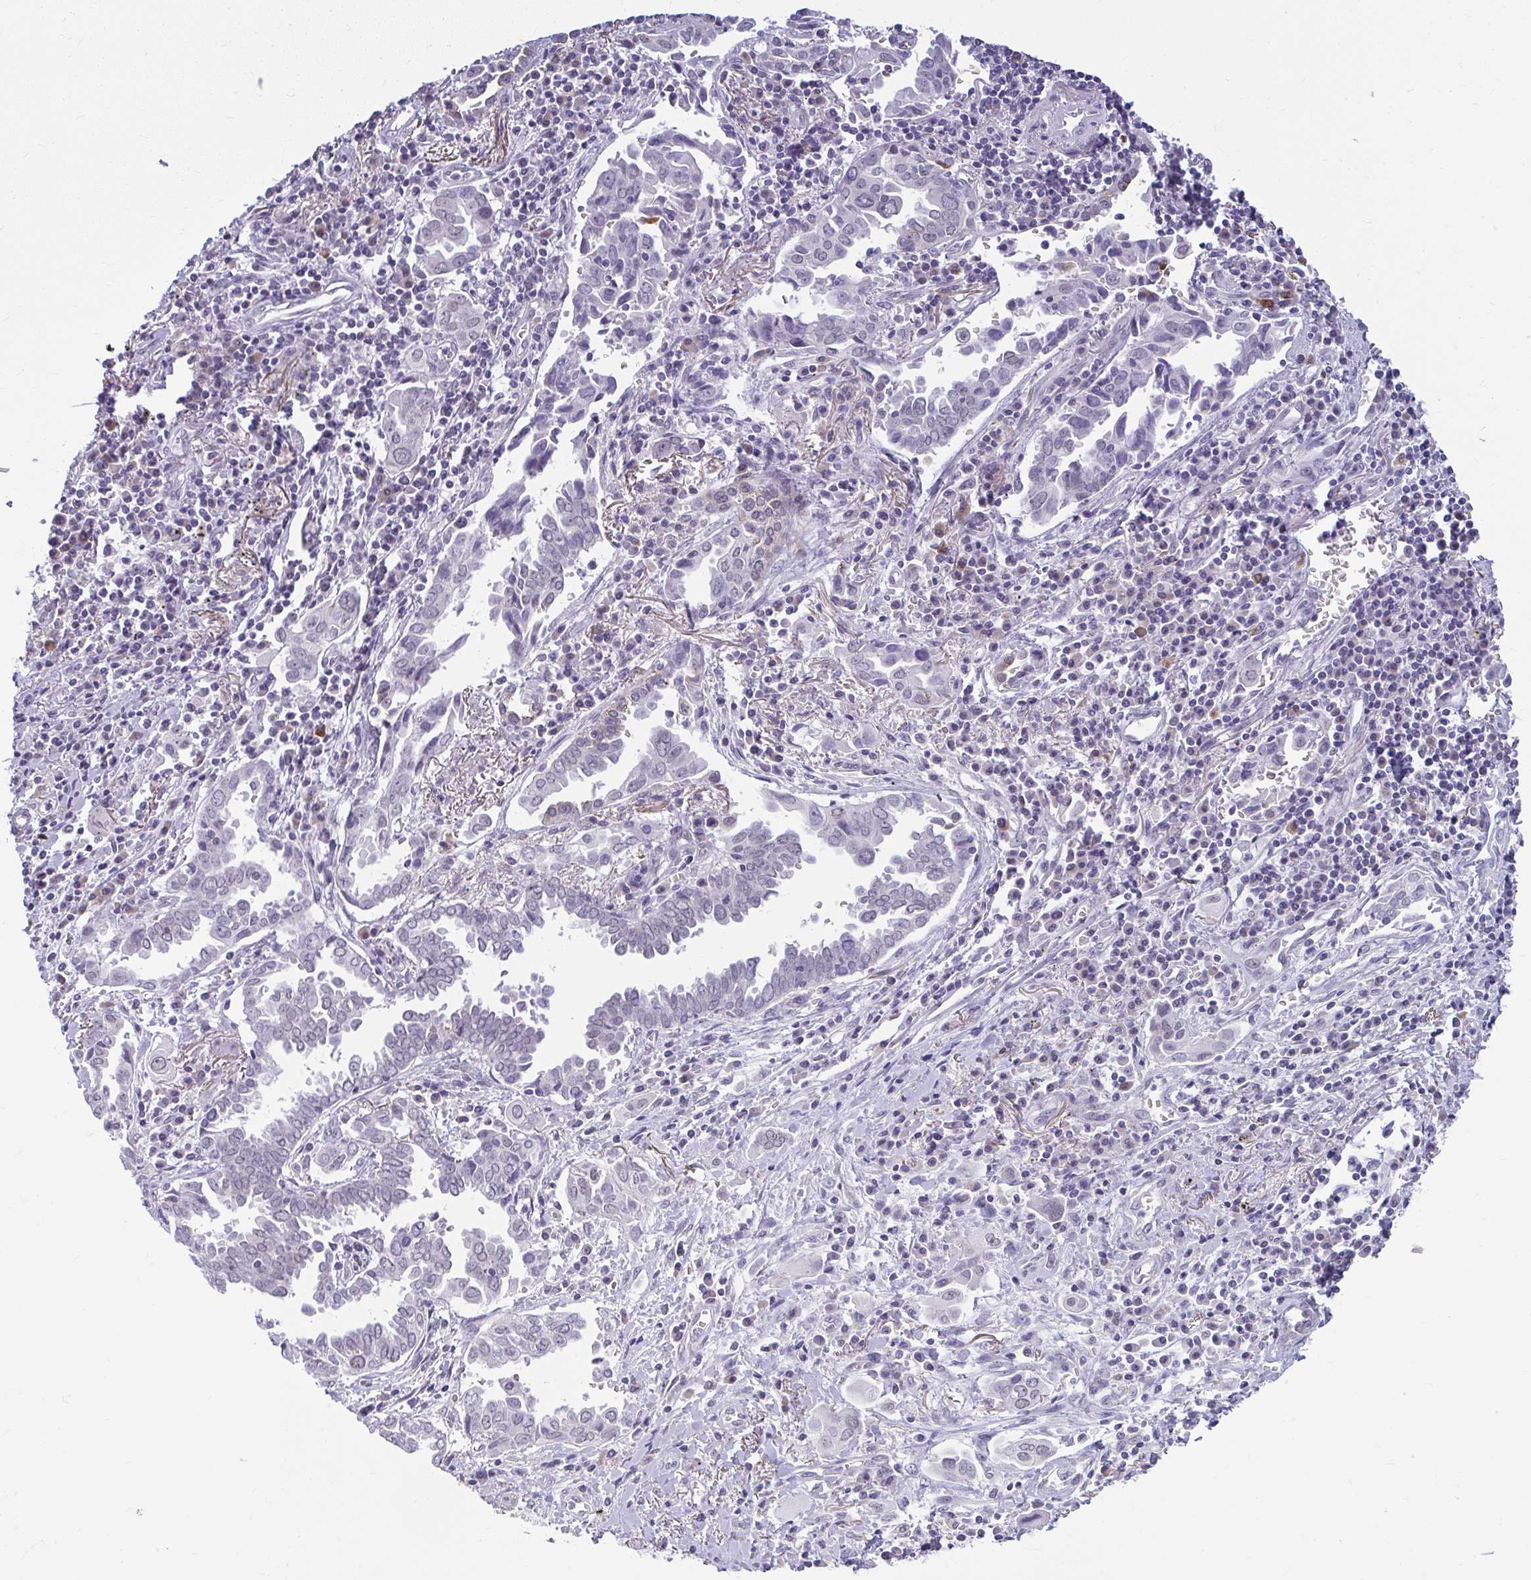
{"staining": {"intensity": "negative", "quantity": "none", "location": "none"}, "tissue": "lung cancer", "cell_type": "Tumor cells", "image_type": "cancer", "snomed": [{"axis": "morphology", "description": "Adenocarcinoma, NOS"}, {"axis": "topography", "description": "Lung"}], "caption": "DAB immunohistochemical staining of human adenocarcinoma (lung) exhibits no significant expression in tumor cells.", "gene": "TEX33", "patient": {"sex": "male", "age": 76}}